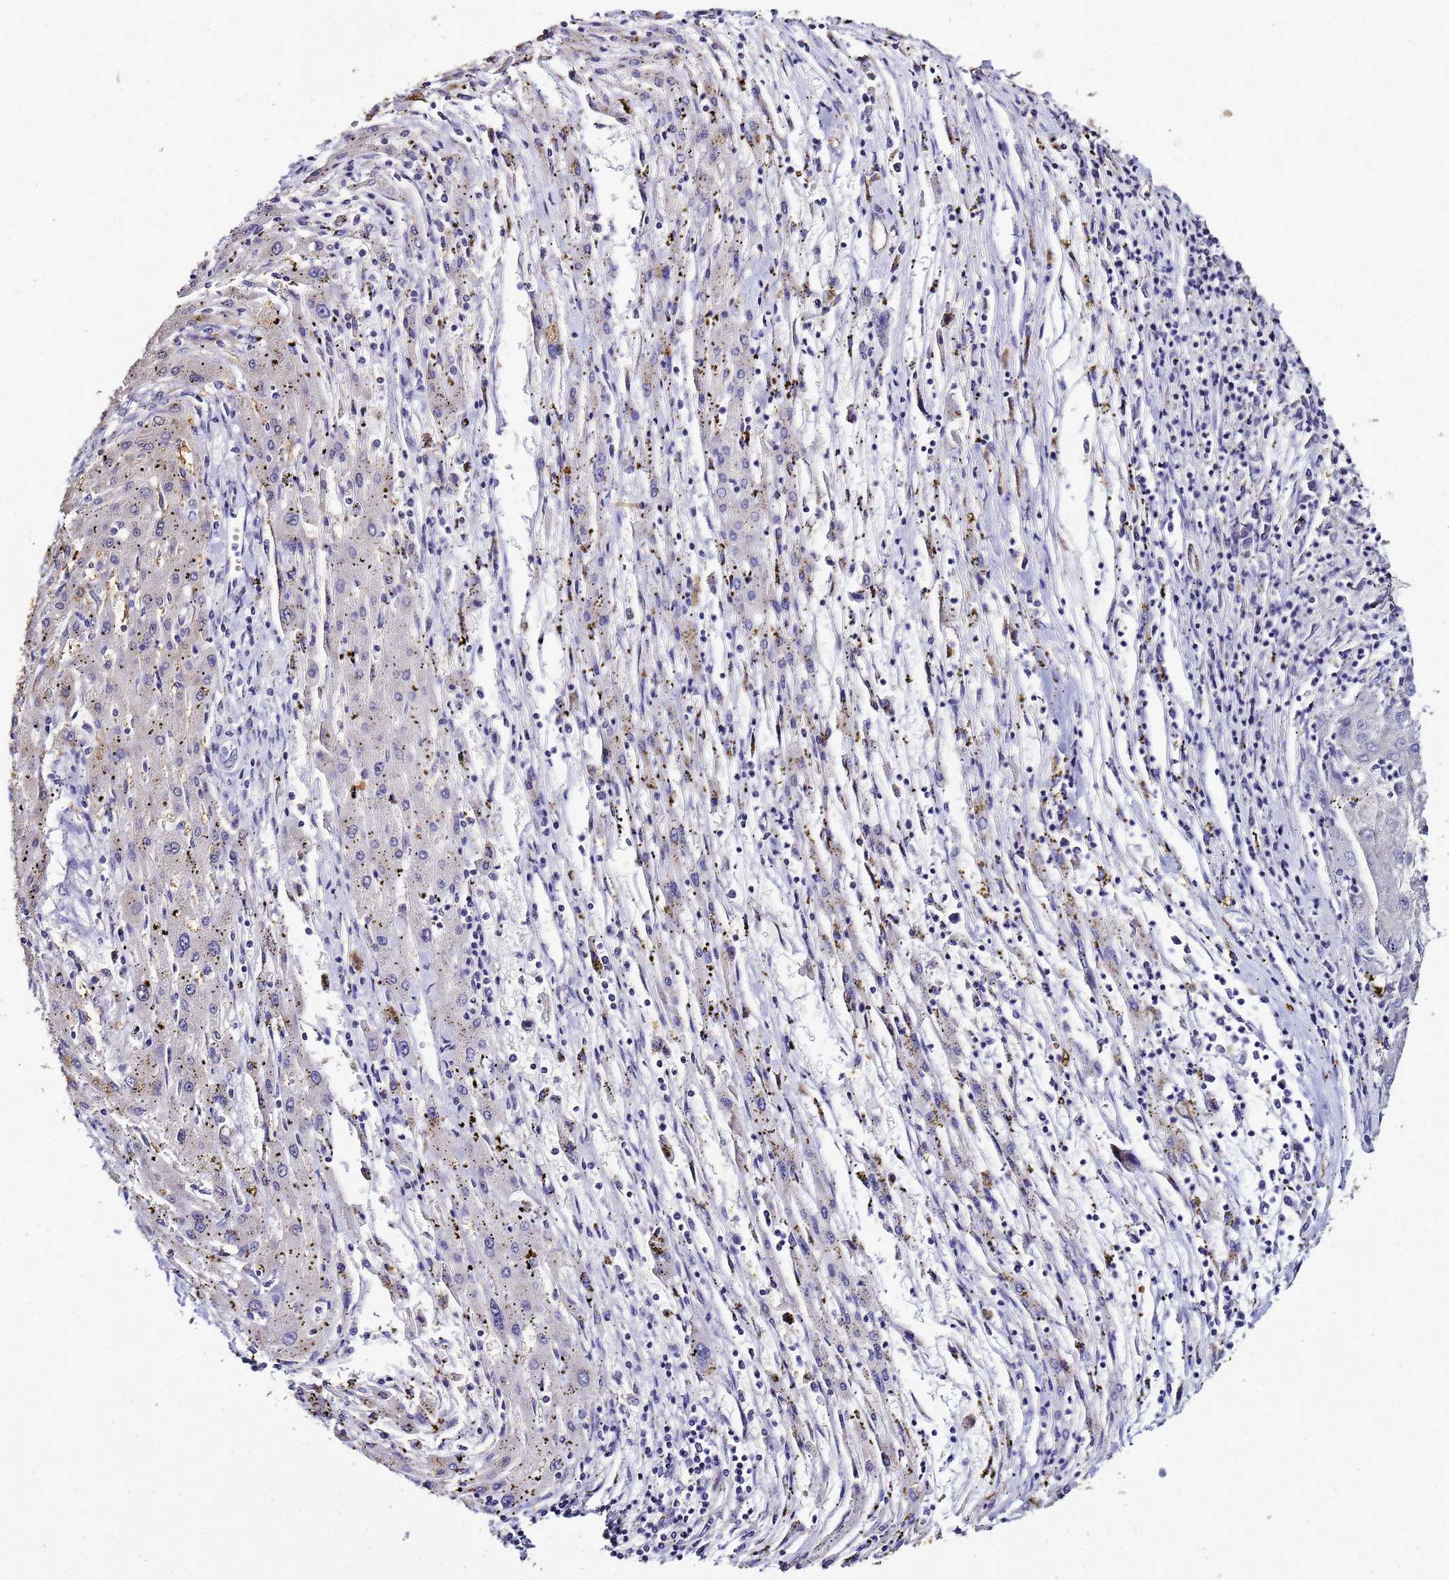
{"staining": {"intensity": "negative", "quantity": "none", "location": "none"}, "tissue": "liver cancer", "cell_type": "Tumor cells", "image_type": "cancer", "snomed": [{"axis": "morphology", "description": "Carcinoma, Hepatocellular, NOS"}, {"axis": "topography", "description": "Liver"}], "caption": "Liver cancer was stained to show a protein in brown. There is no significant positivity in tumor cells. The staining was performed using DAB (3,3'-diaminobenzidine) to visualize the protein expression in brown, while the nuclei were stained in blue with hematoxylin (Magnification: 20x).", "gene": "ENOPH1", "patient": {"sex": "male", "age": 72}}